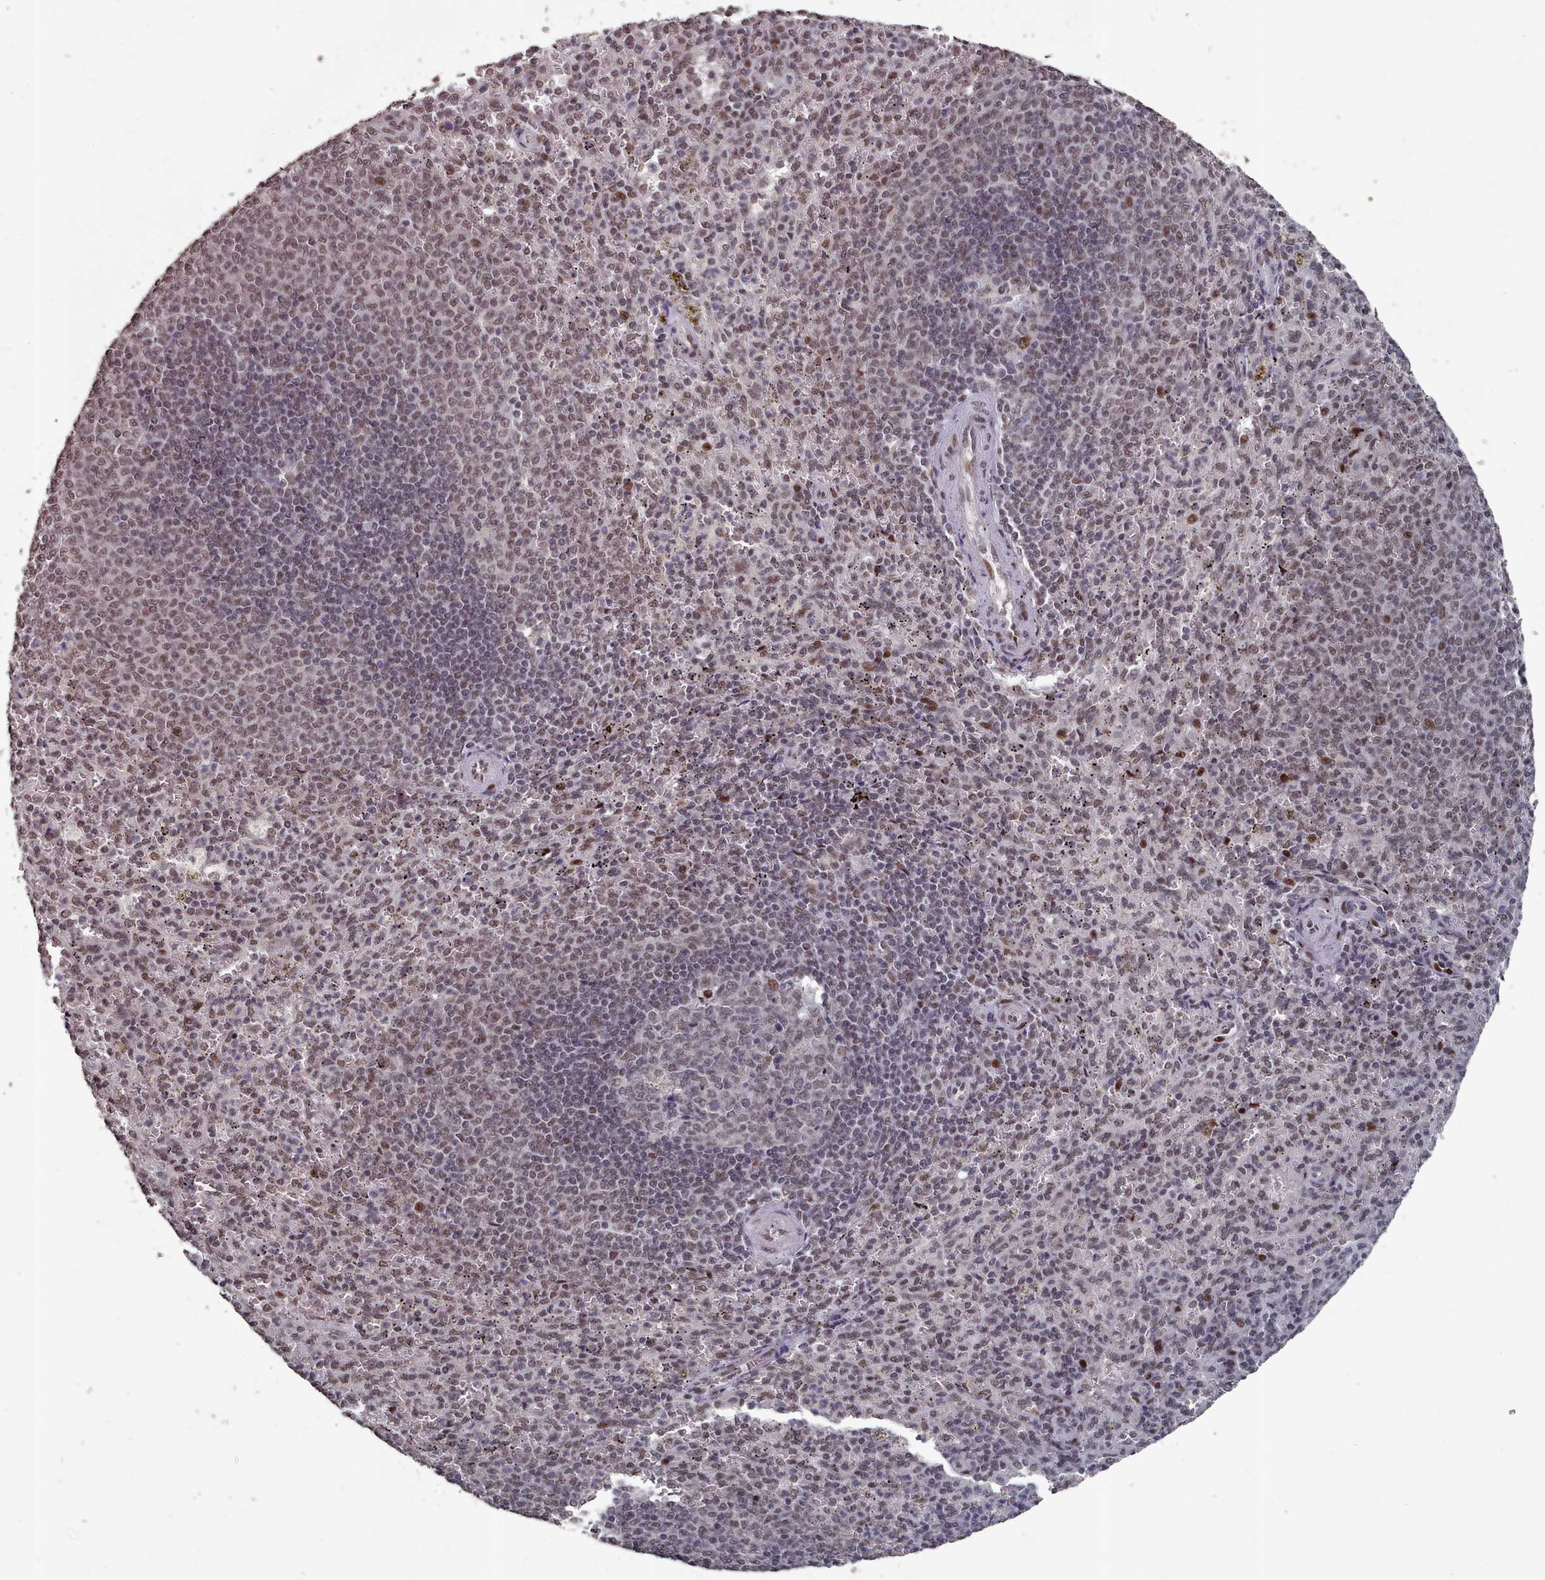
{"staining": {"intensity": "moderate", "quantity": "25%-75%", "location": "nuclear"}, "tissue": "spleen", "cell_type": "Cells in red pulp", "image_type": "normal", "snomed": [{"axis": "morphology", "description": "Normal tissue, NOS"}, {"axis": "topography", "description": "Spleen"}], "caption": "This micrograph displays IHC staining of unremarkable spleen, with medium moderate nuclear positivity in approximately 25%-75% of cells in red pulp.", "gene": "PNRC2", "patient": {"sex": "female", "age": 21}}